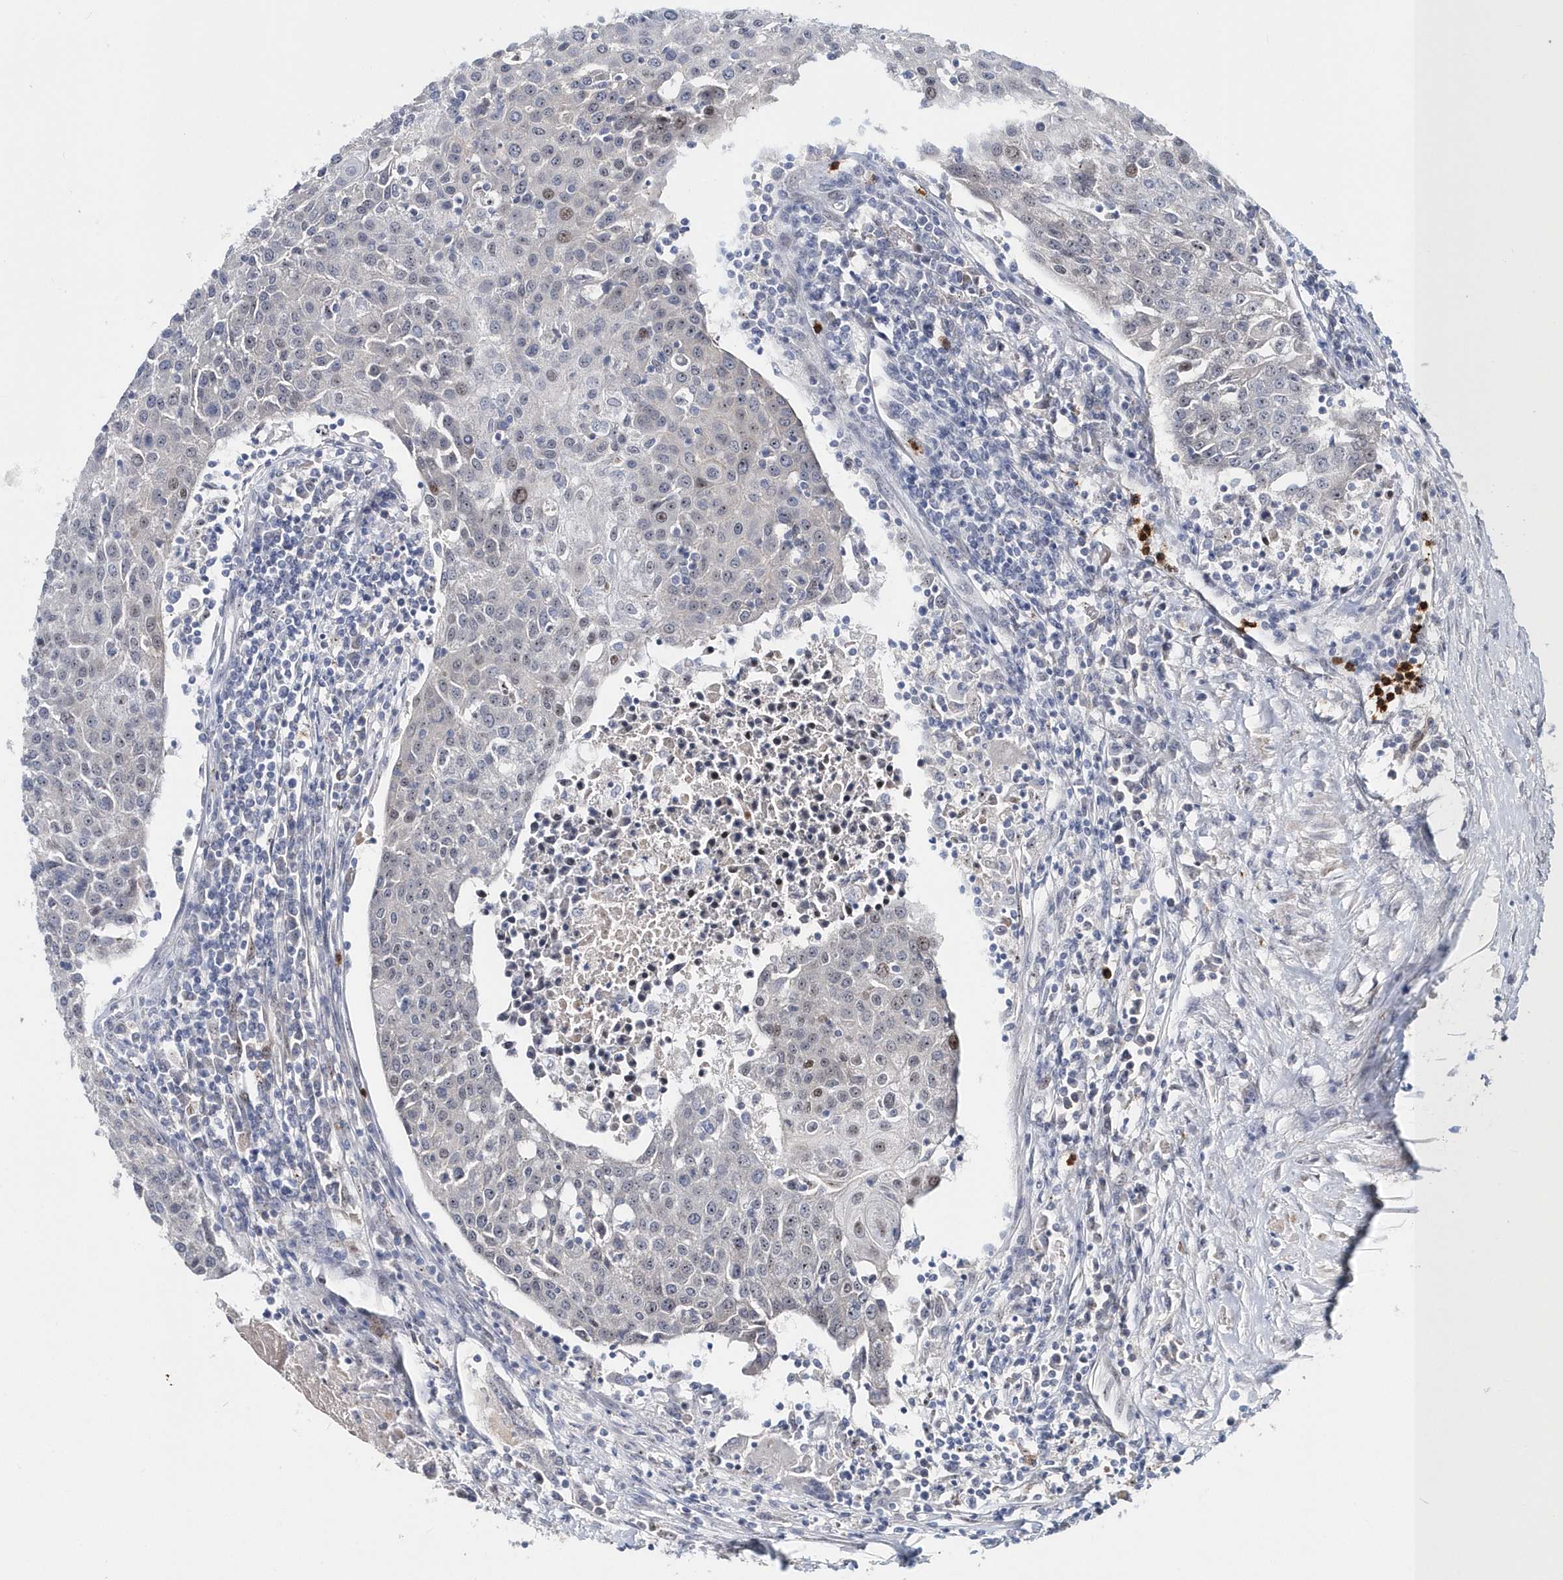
{"staining": {"intensity": "negative", "quantity": "none", "location": "none"}, "tissue": "urothelial cancer", "cell_type": "Tumor cells", "image_type": "cancer", "snomed": [{"axis": "morphology", "description": "Urothelial carcinoma, High grade"}, {"axis": "topography", "description": "Urinary bladder"}], "caption": "Immunohistochemistry (IHC) histopathology image of human high-grade urothelial carcinoma stained for a protein (brown), which shows no positivity in tumor cells.", "gene": "ASCL4", "patient": {"sex": "female", "age": 85}}